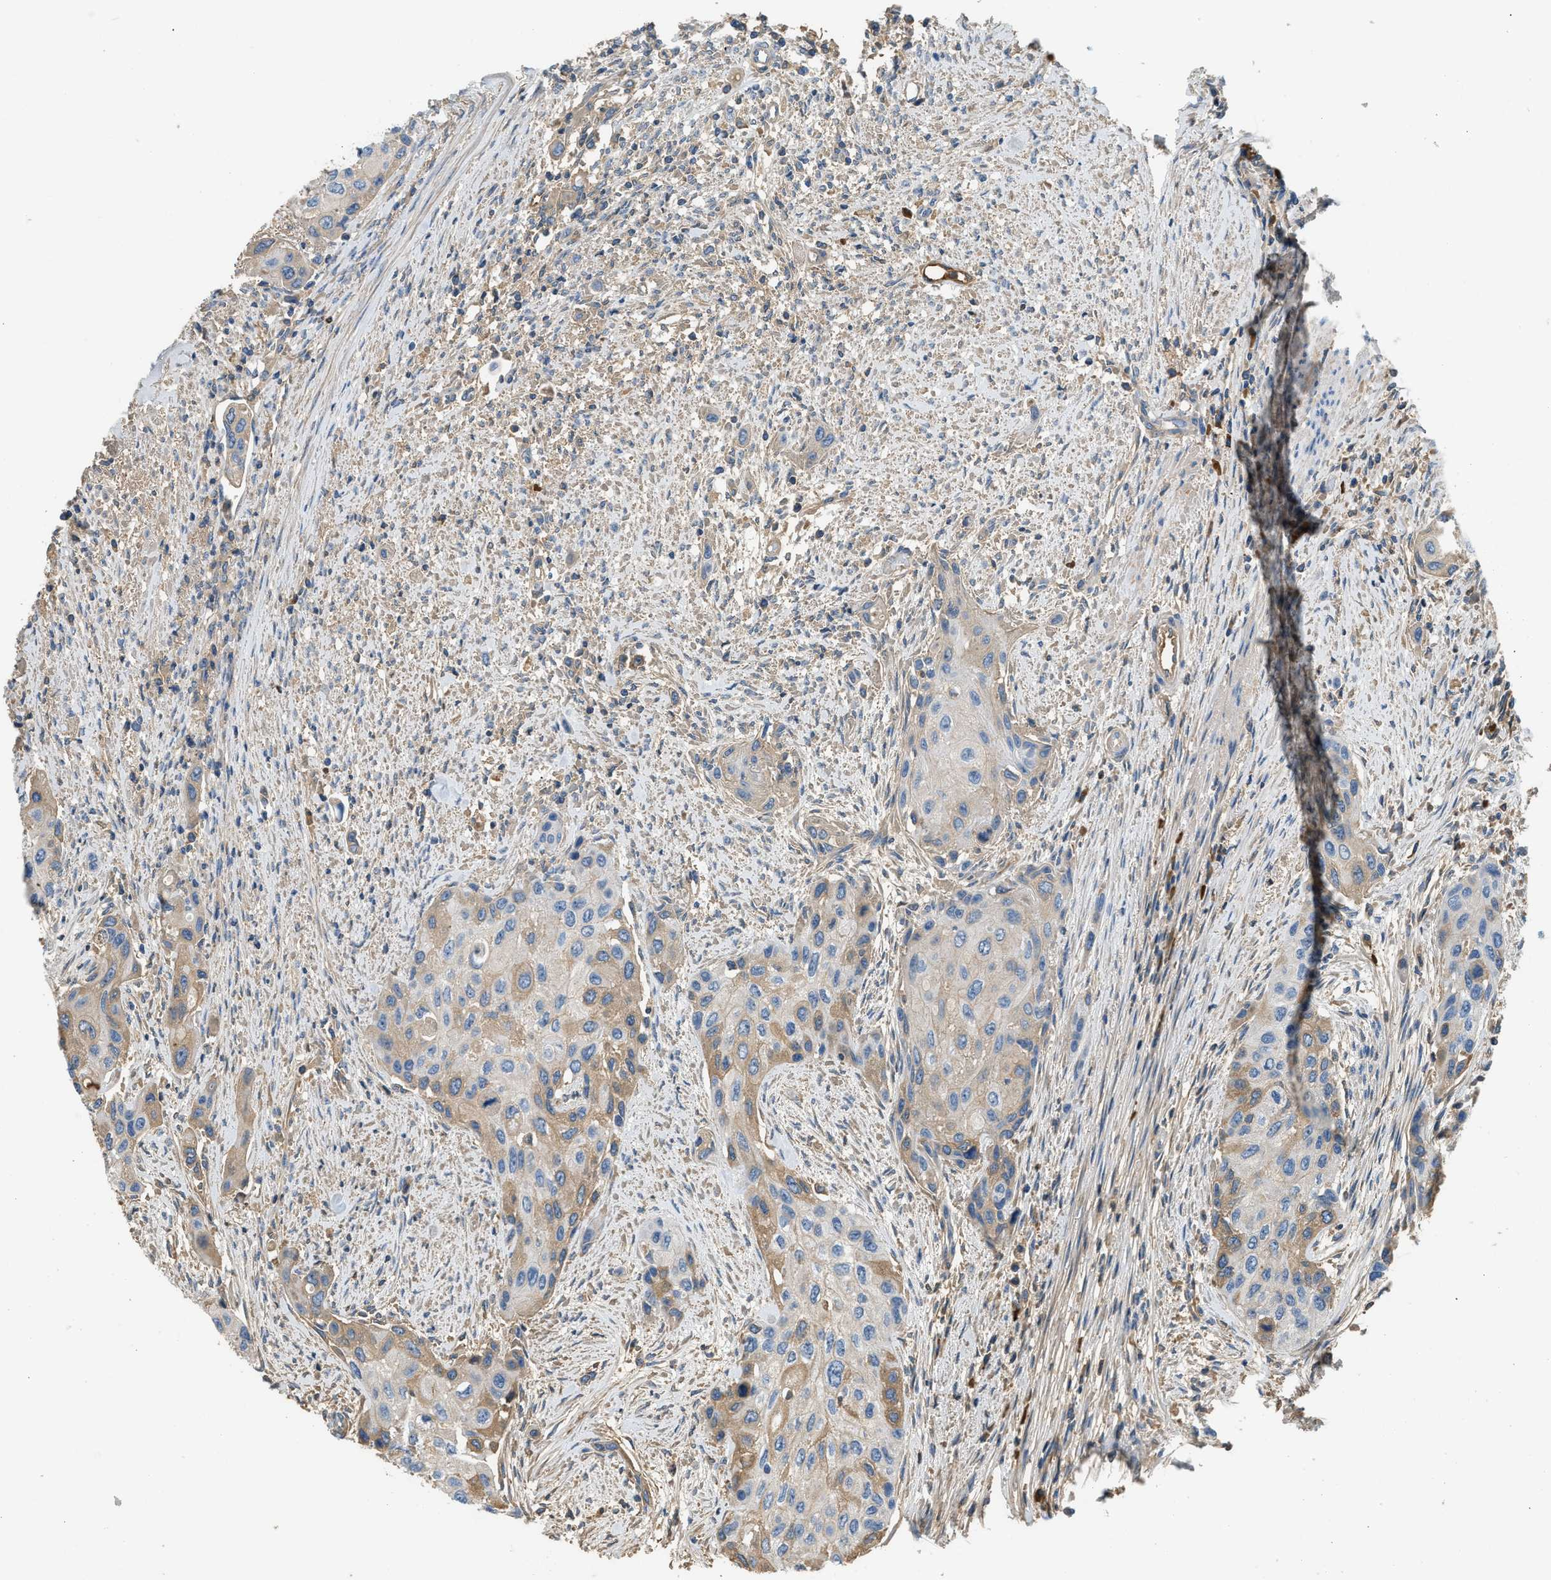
{"staining": {"intensity": "moderate", "quantity": "<25%", "location": "cytoplasmic/membranous"}, "tissue": "urothelial cancer", "cell_type": "Tumor cells", "image_type": "cancer", "snomed": [{"axis": "morphology", "description": "Urothelial carcinoma, High grade"}, {"axis": "topography", "description": "Urinary bladder"}], "caption": "Approximately <25% of tumor cells in human urothelial carcinoma (high-grade) display moderate cytoplasmic/membranous protein expression as visualized by brown immunohistochemical staining.", "gene": "STC1", "patient": {"sex": "female", "age": 56}}